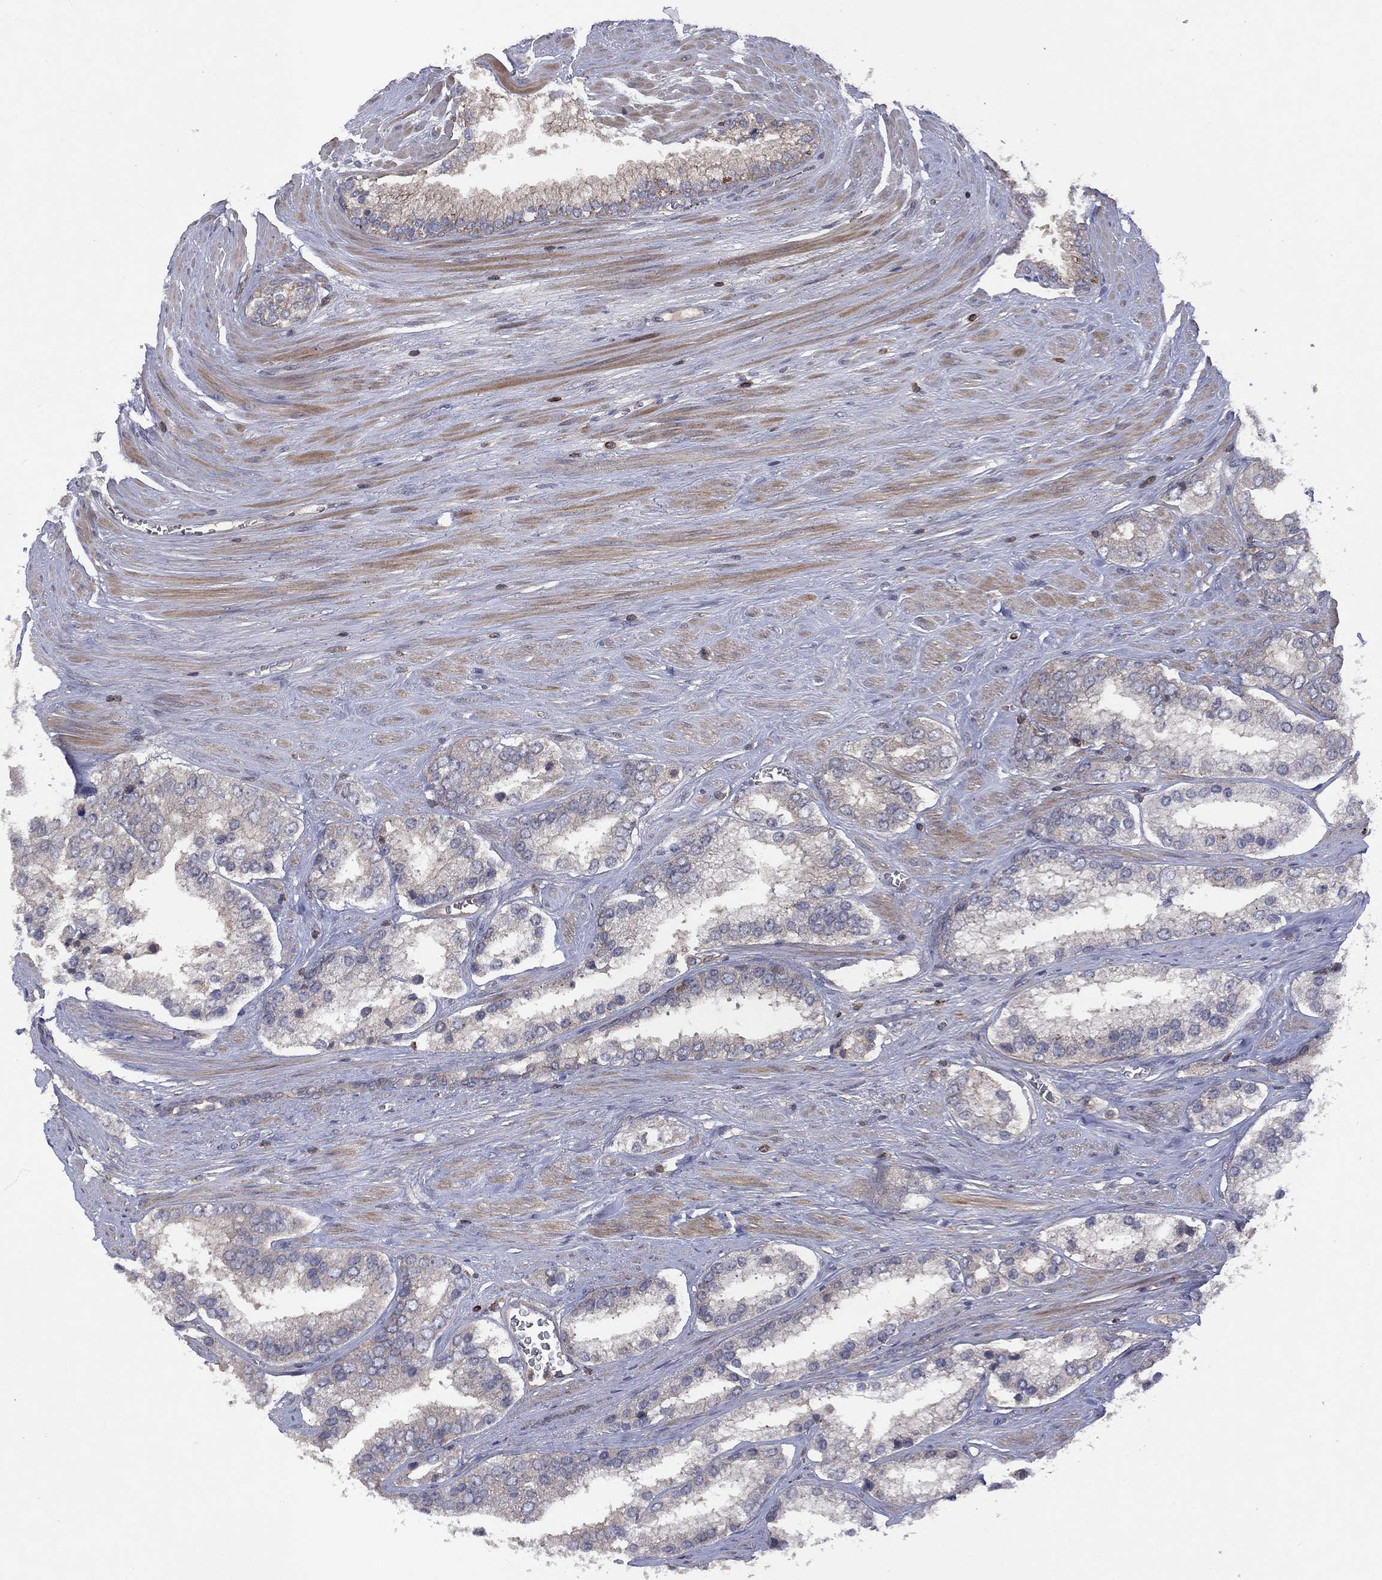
{"staining": {"intensity": "weak", "quantity": "<25%", "location": "cytoplasmic/membranous"}, "tissue": "prostate cancer", "cell_type": "Tumor cells", "image_type": "cancer", "snomed": [{"axis": "morphology", "description": "Adenocarcinoma, Low grade"}, {"axis": "topography", "description": "Prostate"}], "caption": "An immunohistochemistry photomicrograph of prostate adenocarcinoma (low-grade) is shown. There is no staining in tumor cells of prostate adenocarcinoma (low-grade).", "gene": "DOCK8", "patient": {"sex": "male", "age": 69}}